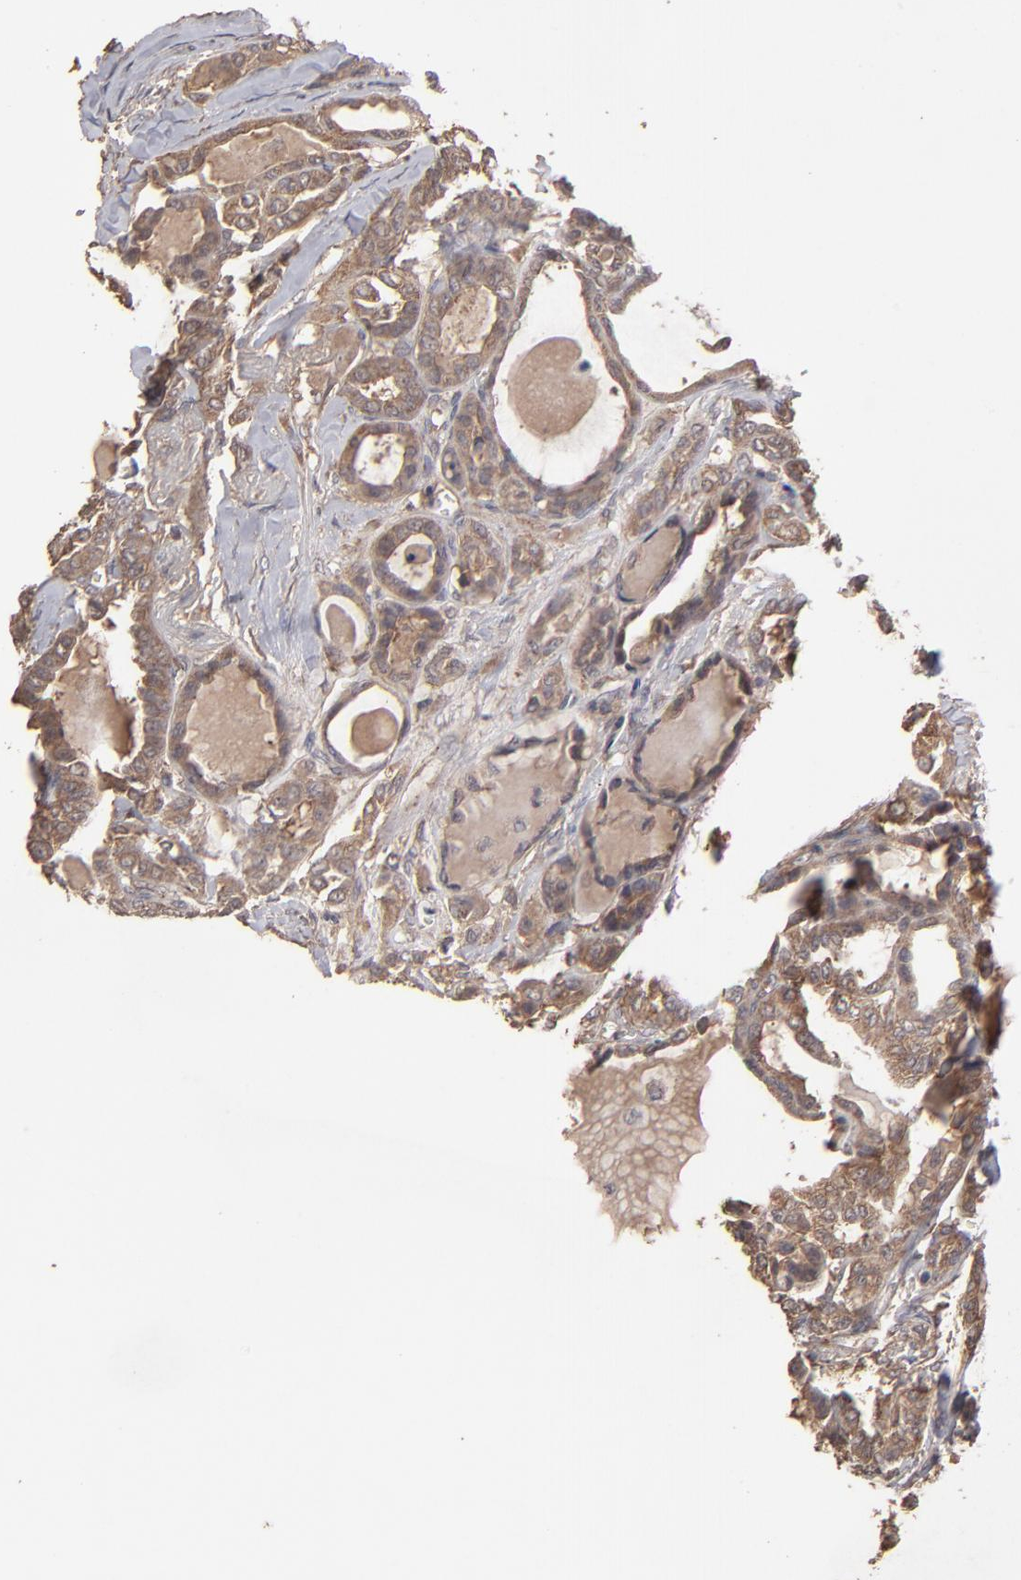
{"staining": {"intensity": "moderate", "quantity": ">75%", "location": "cytoplasmic/membranous"}, "tissue": "thyroid cancer", "cell_type": "Tumor cells", "image_type": "cancer", "snomed": [{"axis": "morphology", "description": "Carcinoma, NOS"}, {"axis": "topography", "description": "Thyroid gland"}], "caption": "Approximately >75% of tumor cells in thyroid carcinoma show moderate cytoplasmic/membranous protein expression as visualized by brown immunohistochemical staining.", "gene": "MMP2", "patient": {"sex": "female", "age": 91}}